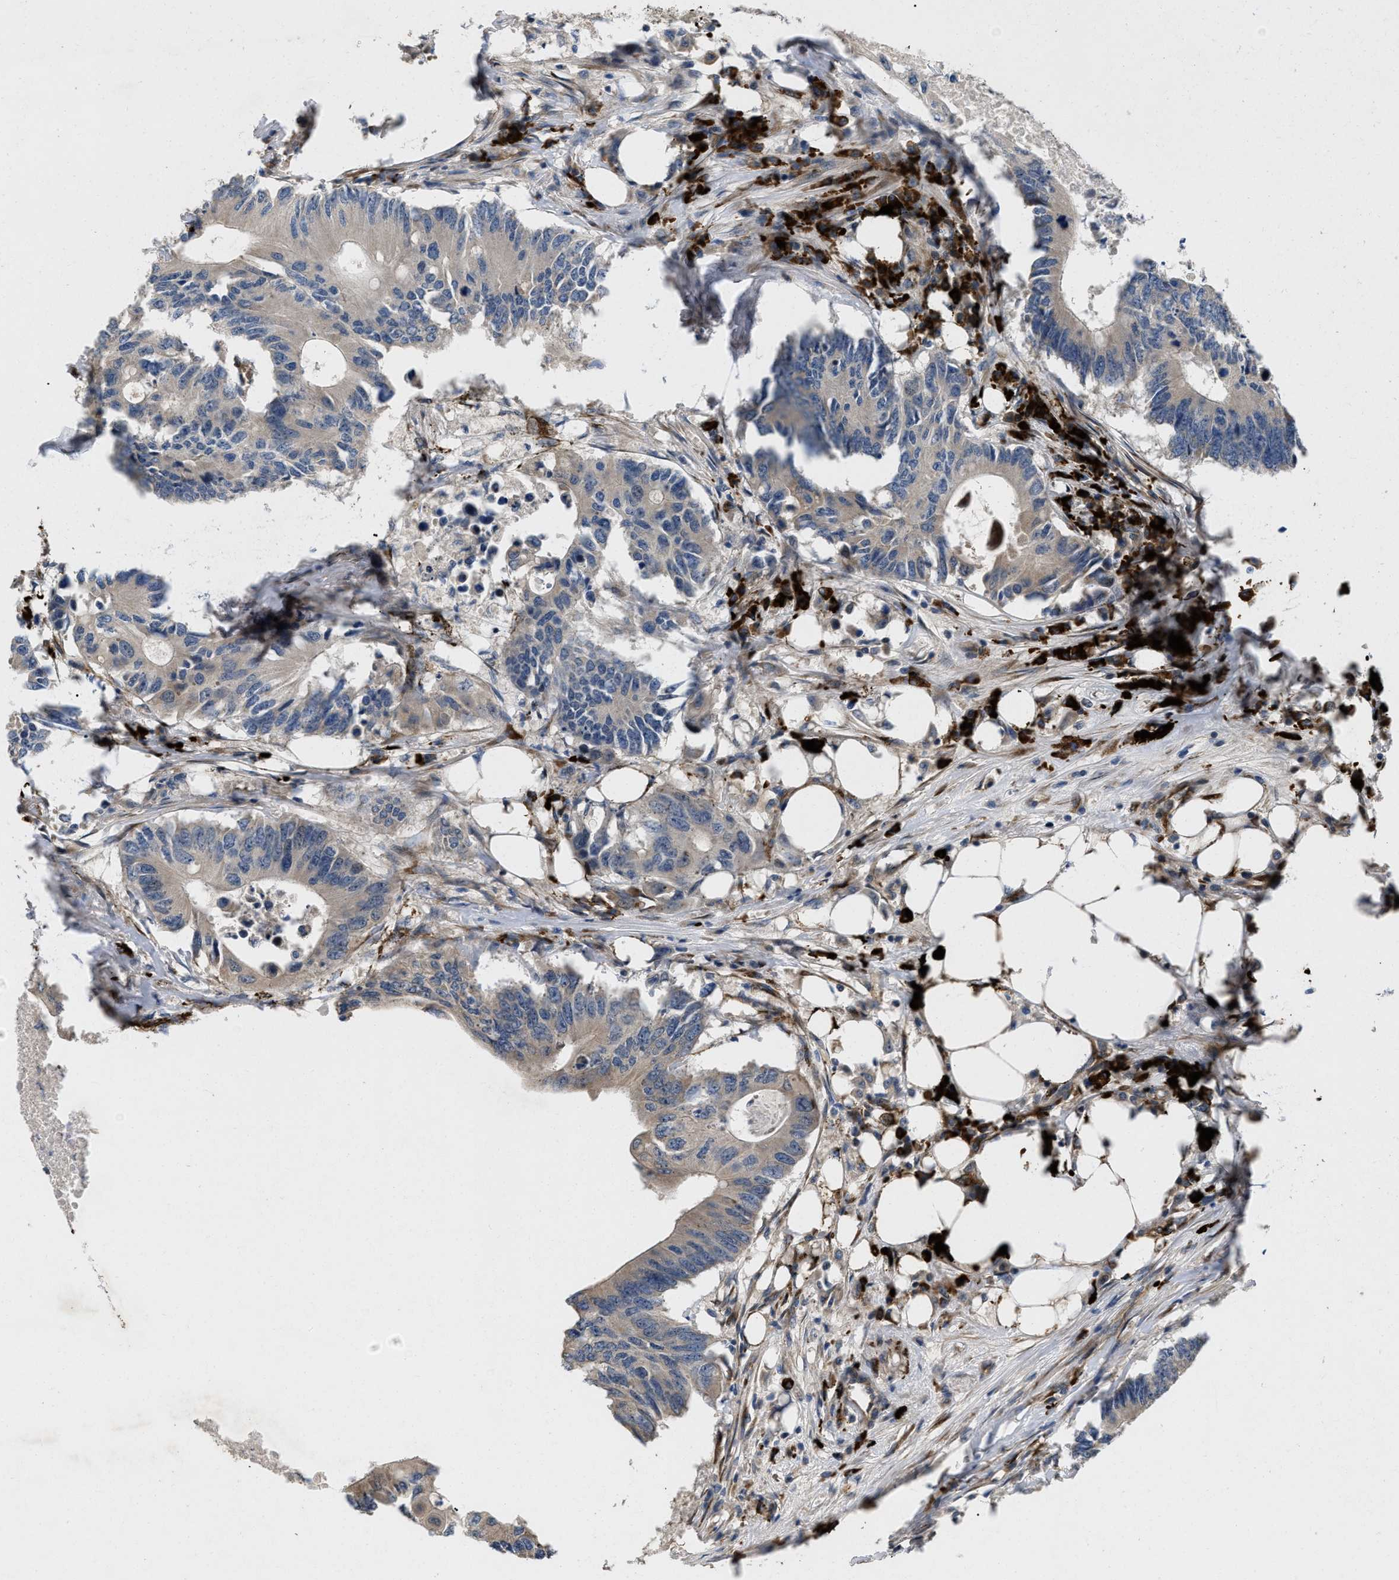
{"staining": {"intensity": "weak", "quantity": "<25%", "location": "cytoplasmic/membranous"}, "tissue": "colorectal cancer", "cell_type": "Tumor cells", "image_type": "cancer", "snomed": [{"axis": "morphology", "description": "Adenocarcinoma, NOS"}, {"axis": "topography", "description": "Colon"}], "caption": "Colorectal cancer (adenocarcinoma) was stained to show a protein in brown. There is no significant expression in tumor cells.", "gene": "HSPA12B", "patient": {"sex": "male", "age": 71}}